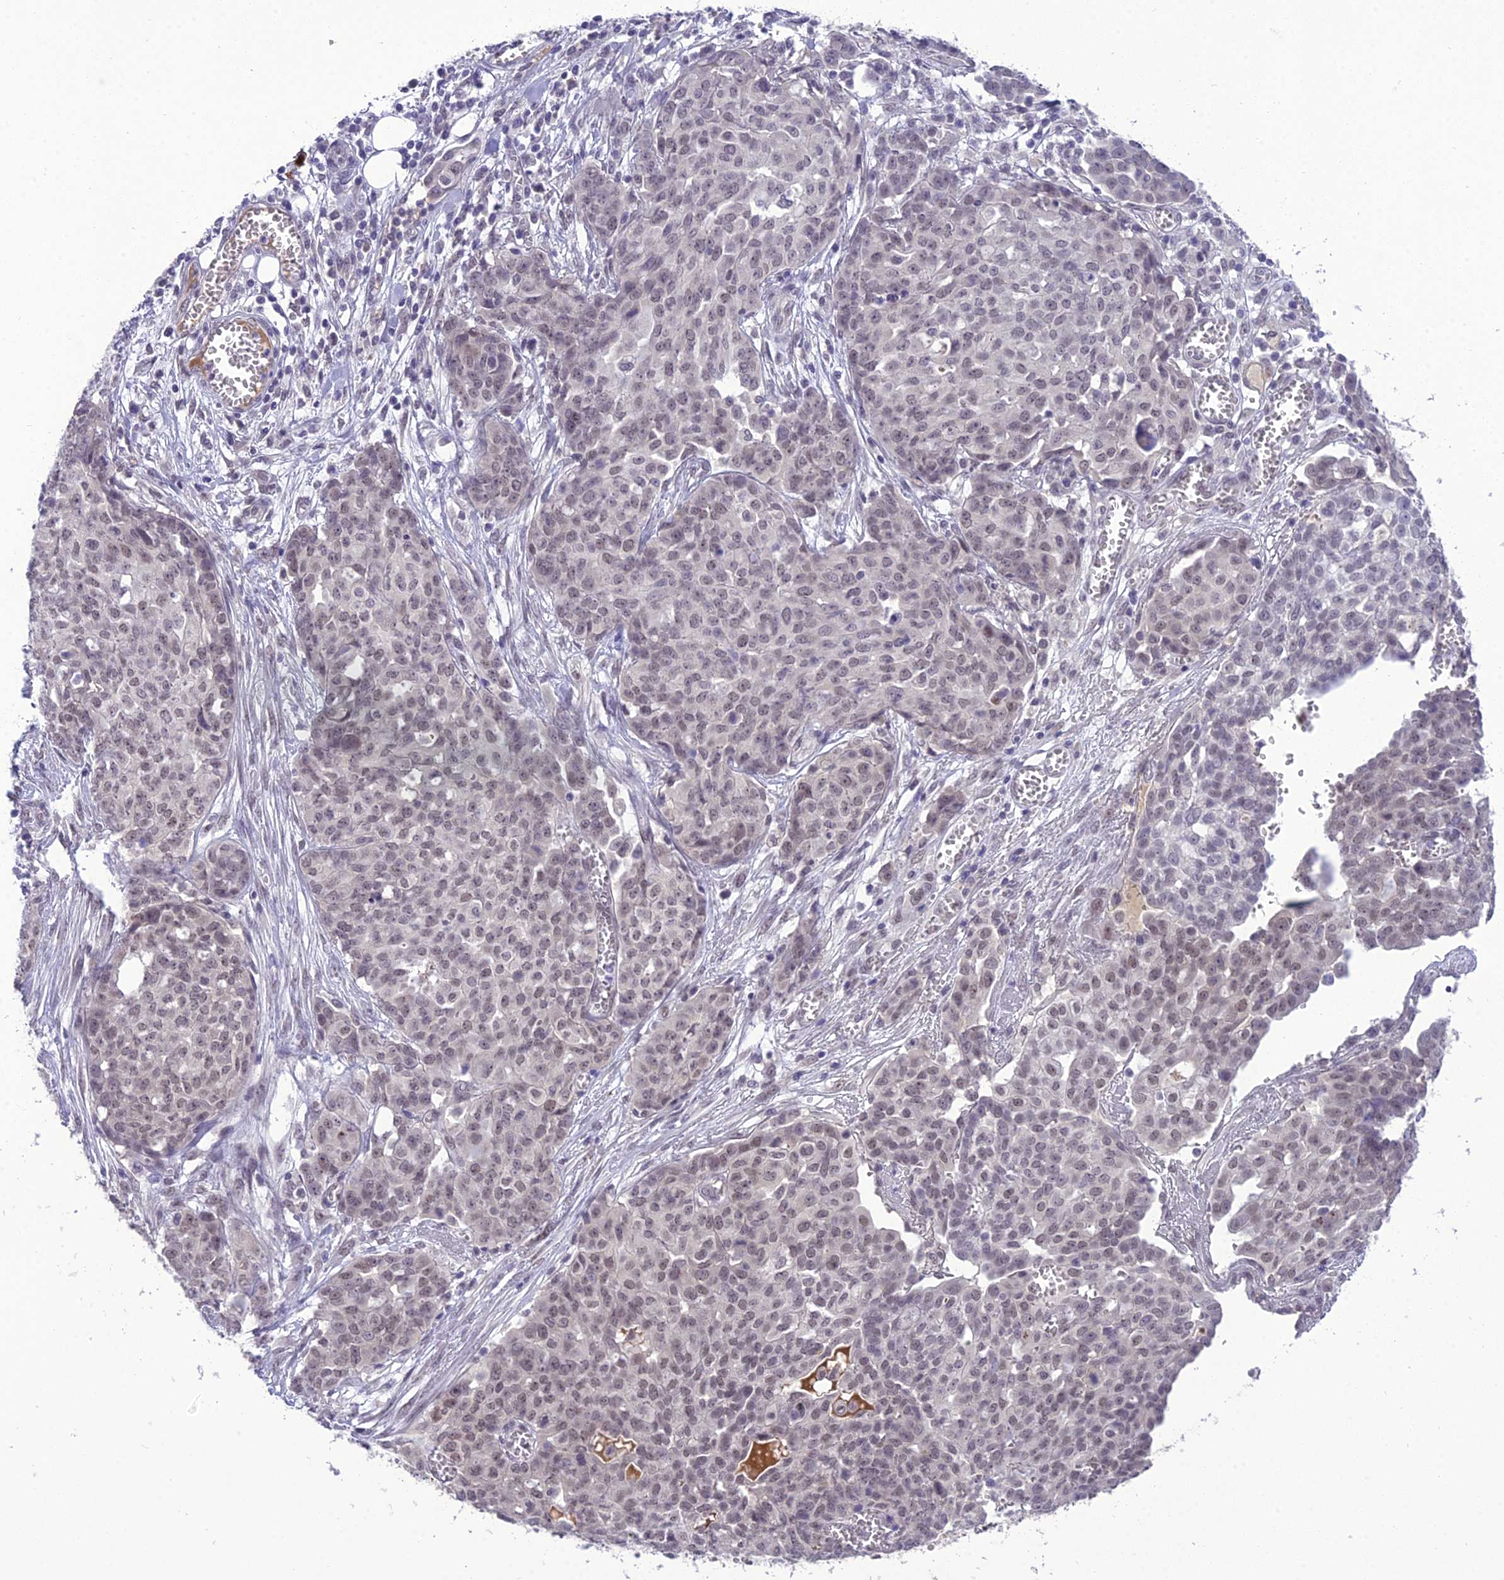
{"staining": {"intensity": "moderate", "quantity": ">75%", "location": "nuclear"}, "tissue": "ovarian cancer", "cell_type": "Tumor cells", "image_type": "cancer", "snomed": [{"axis": "morphology", "description": "Cystadenocarcinoma, serous, NOS"}, {"axis": "topography", "description": "Soft tissue"}, {"axis": "topography", "description": "Ovary"}], "caption": "Ovarian cancer was stained to show a protein in brown. There is medium levels of moderate nuclear expression in approximately >75% of tumor cells.", "gene": "SH3RF3", "patient": {"sex": "female", "age": 57}}